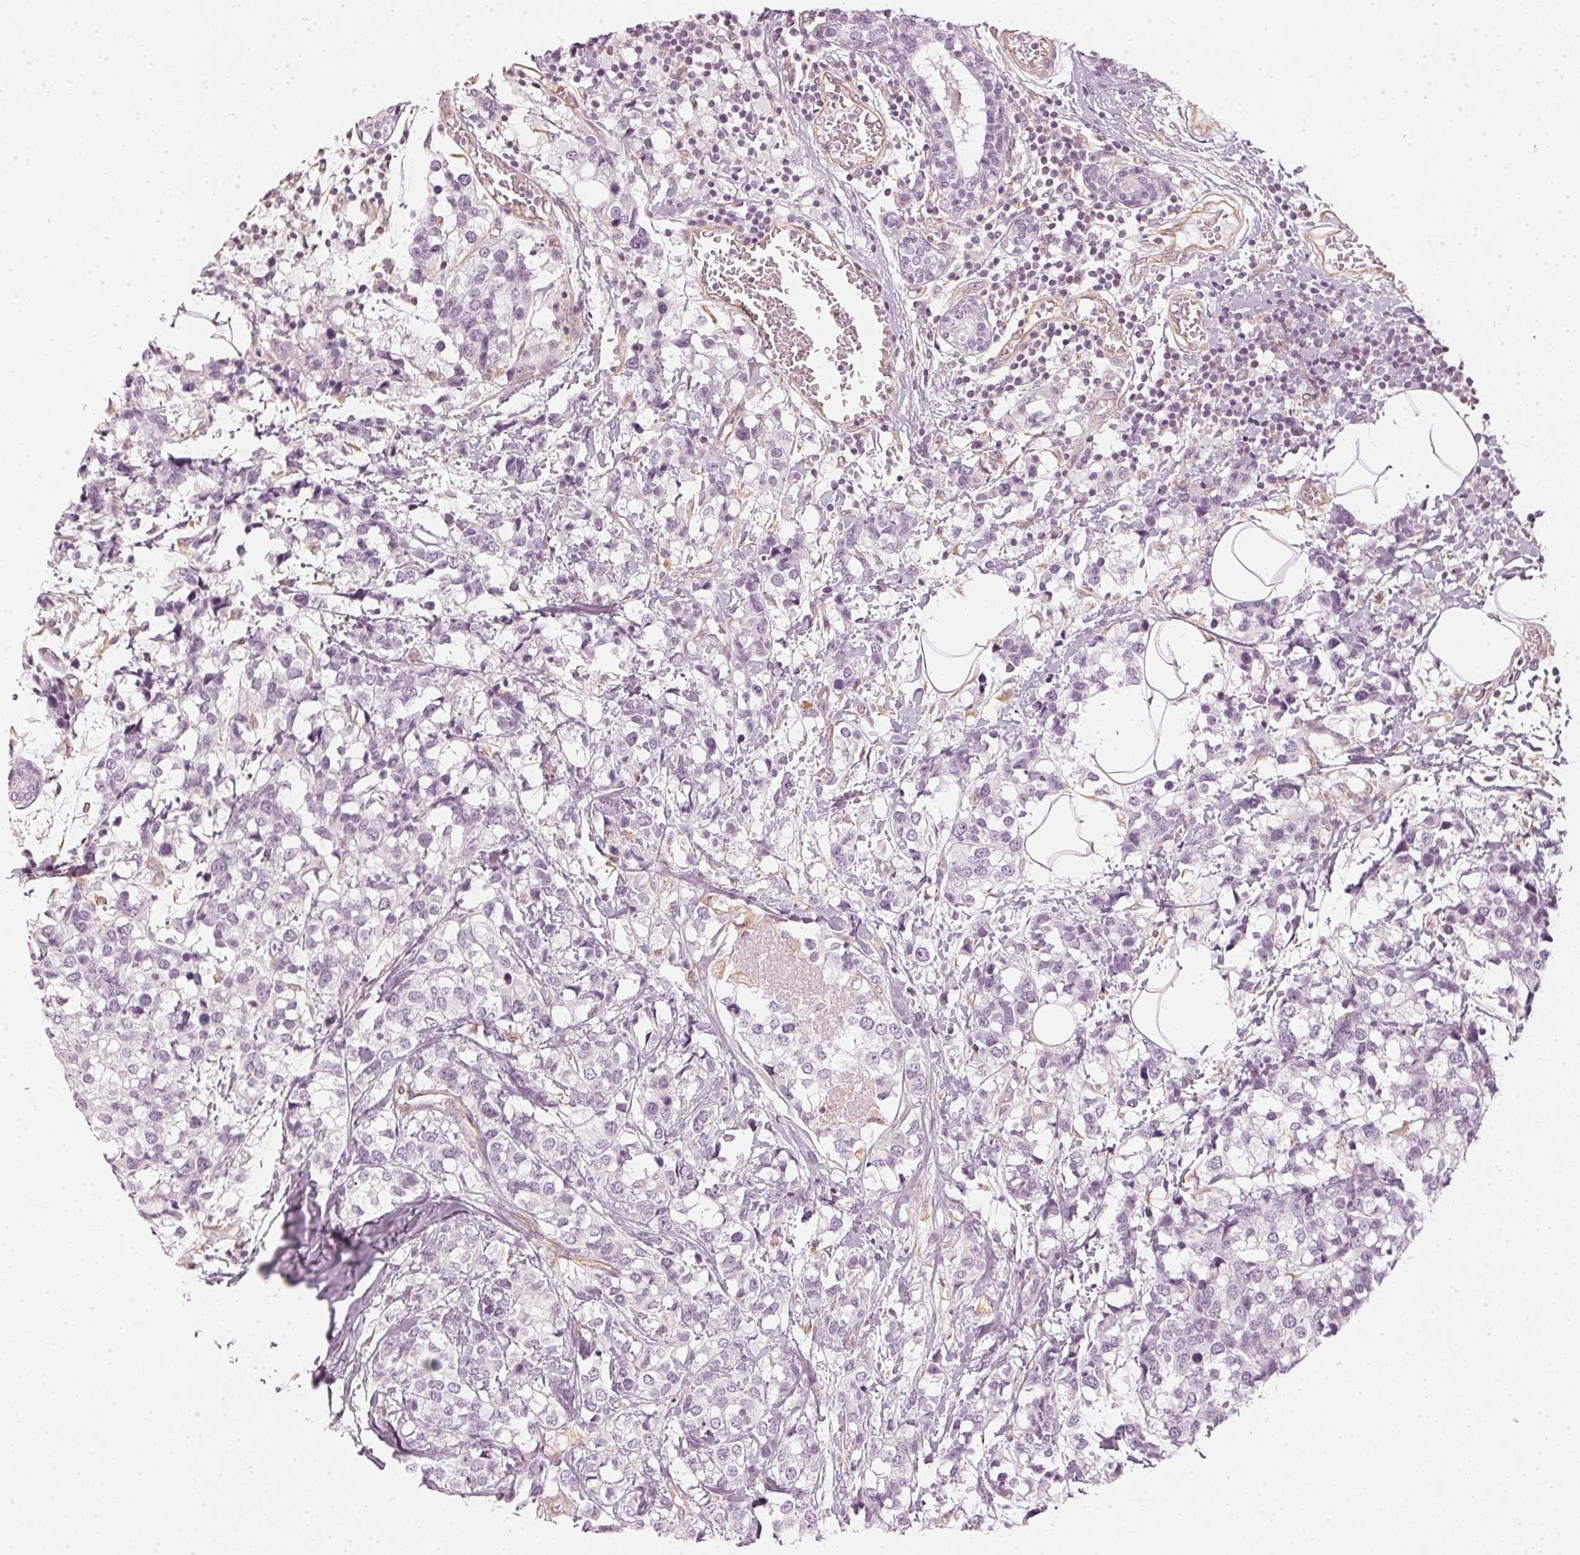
{"staining": {"intensity": "negative", "quantity": "none", "location": "none"}, "tissue": "breast cancer", "cell_type": "Tumor cells", "image_type": "cancer", "snomed": [{"axis": "morphology", "description": "Lobular carcinoma"}, {"axis": "topography", "description": "Breast"}], "caption": "Protein analysis of lobular carcinoma (breast) reveals no significant positivity in tumor cells.", "gene": "APLP1", "patient": {"sex": "female", "age": 59}}